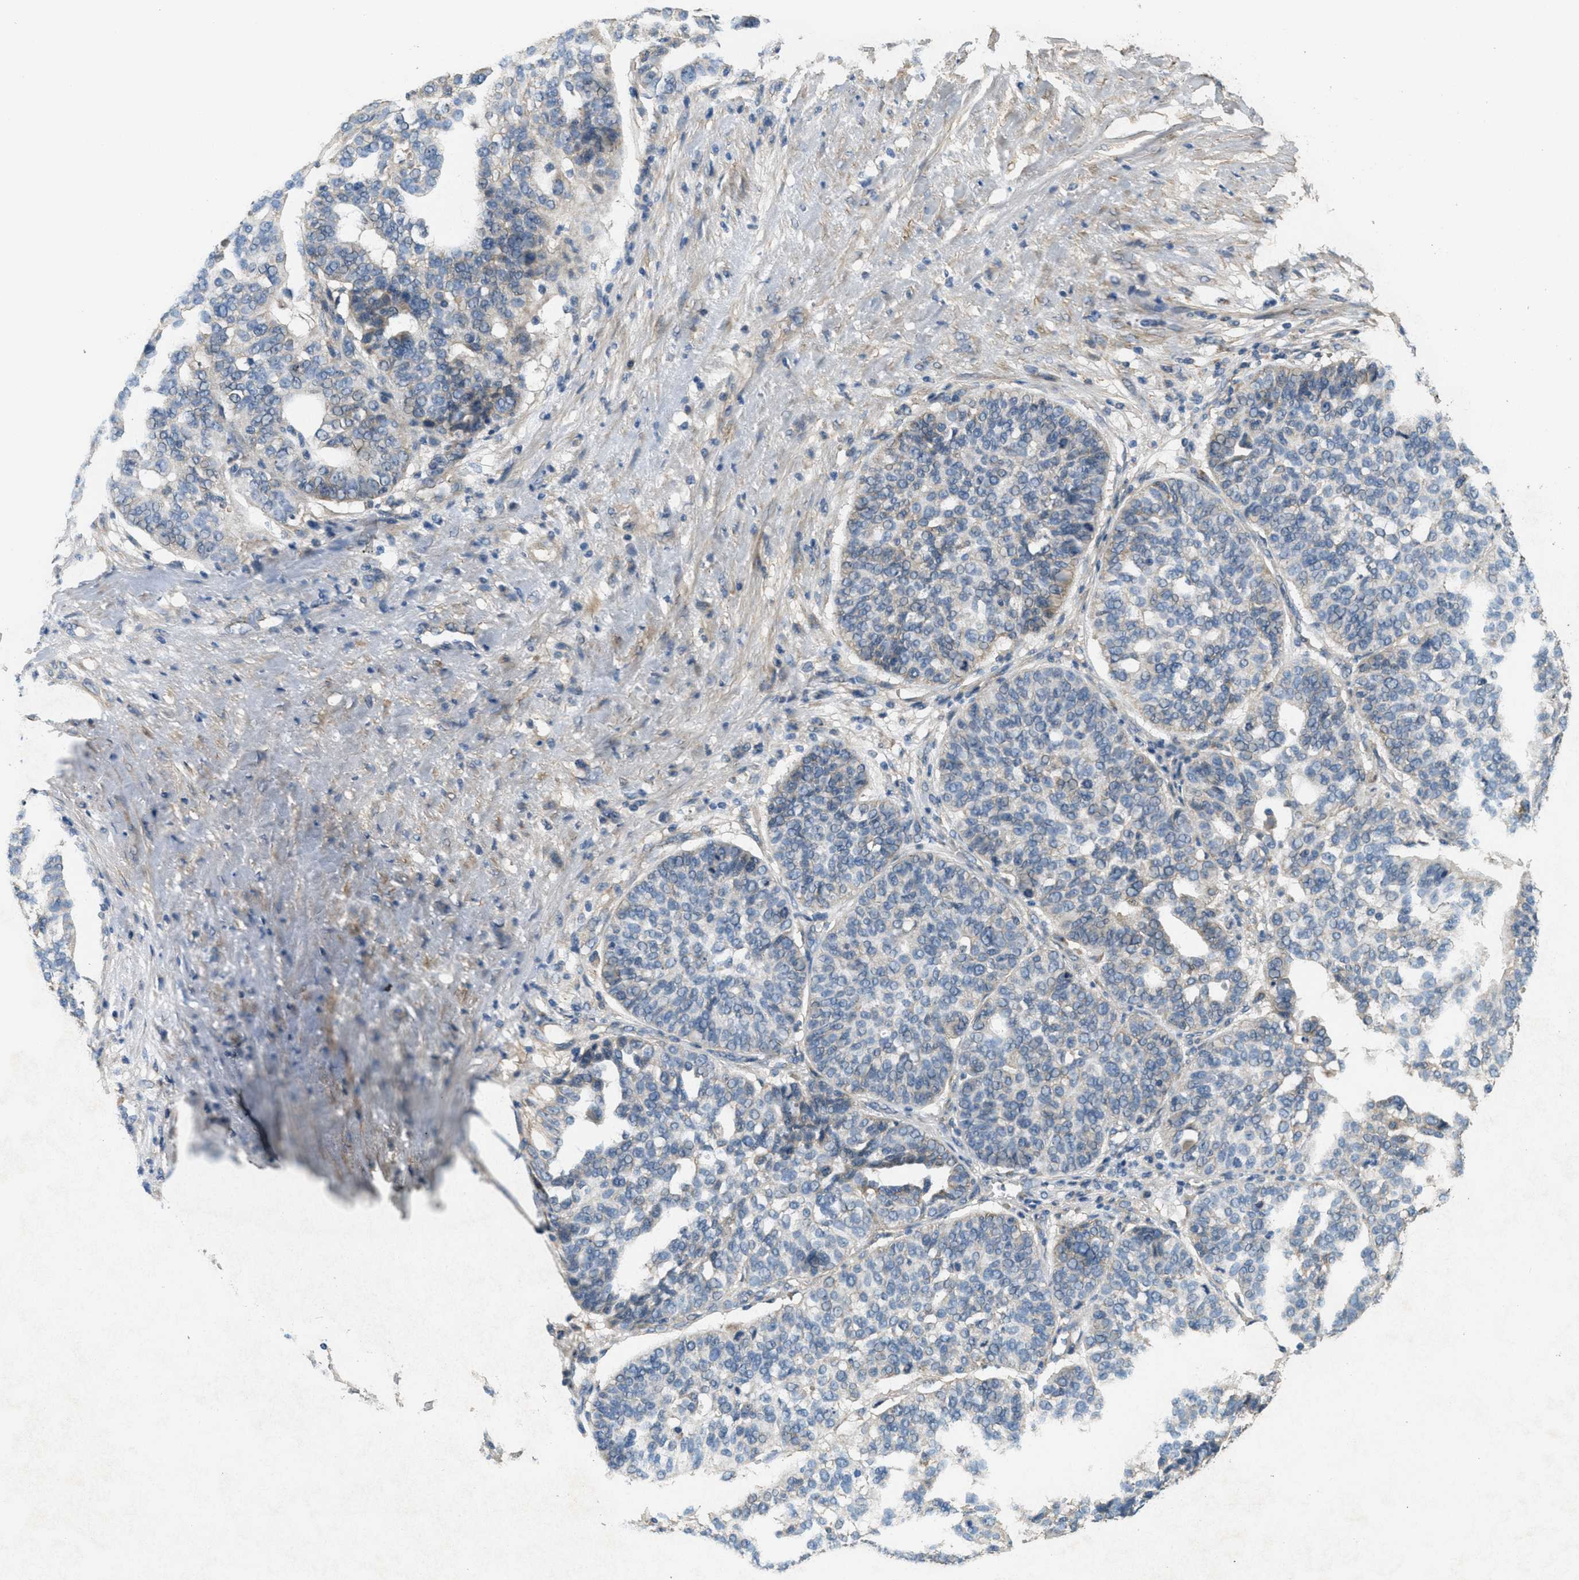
{"staining": {"intensity": "weak", "quantity": "<25%", "location": "cytoplasmic/membranous"}, "tissue": "ovarian cancer", "cell_type": "Tumor cells", "image_type": "cancer", "snomed": [{"axis": "morphology", "description": "Cystadenocarcinoma, serous, NOS"}, {"axis": "topography", "description": "Ovary"}], "caption": "This is a micrograph of immunohistochemistry staining of ovarian serous cystadenocarcinoma, which shows no expression in tumor cells.", "gene": "THBS2", "patient": {"sex": "female", "age": 59}}